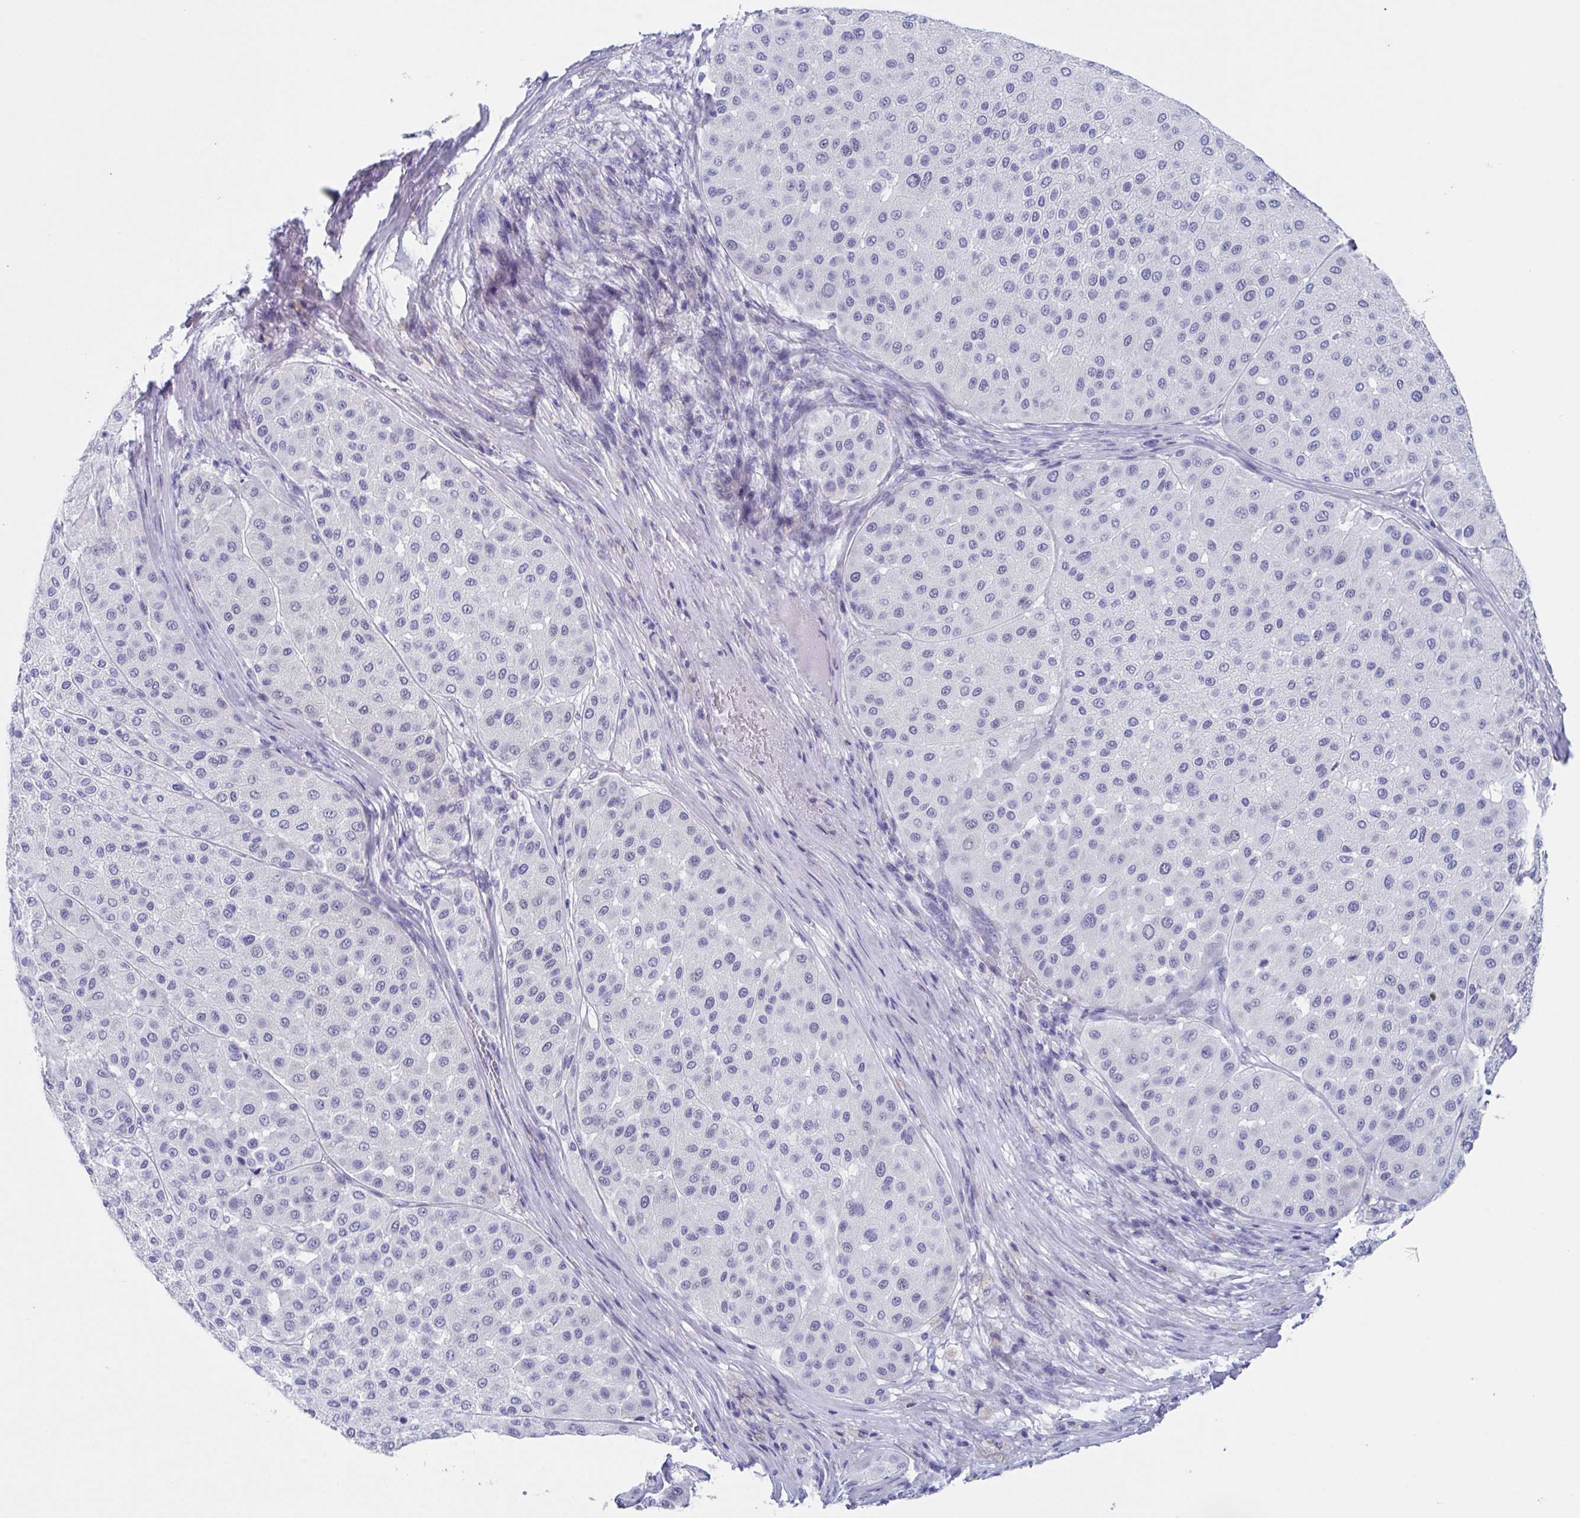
{"staining": {"intensity": "negative", "quantity": "none", "location": "none"}, "tissue": "melanoma", "cell_type": "Tumor cells", "image_type": "cancer", "snomed": [{"axis": "morphology", "description": "Malignant melanoma, Metastatic site"}, {"axis": "topography", "description": "Smooth muscle"}], "caption": "The micrograph demonstrates no significant expression in tumor cells of melanoma.", "gene": "ZPBP", "patient": {"sex": "male", "age": 41}}